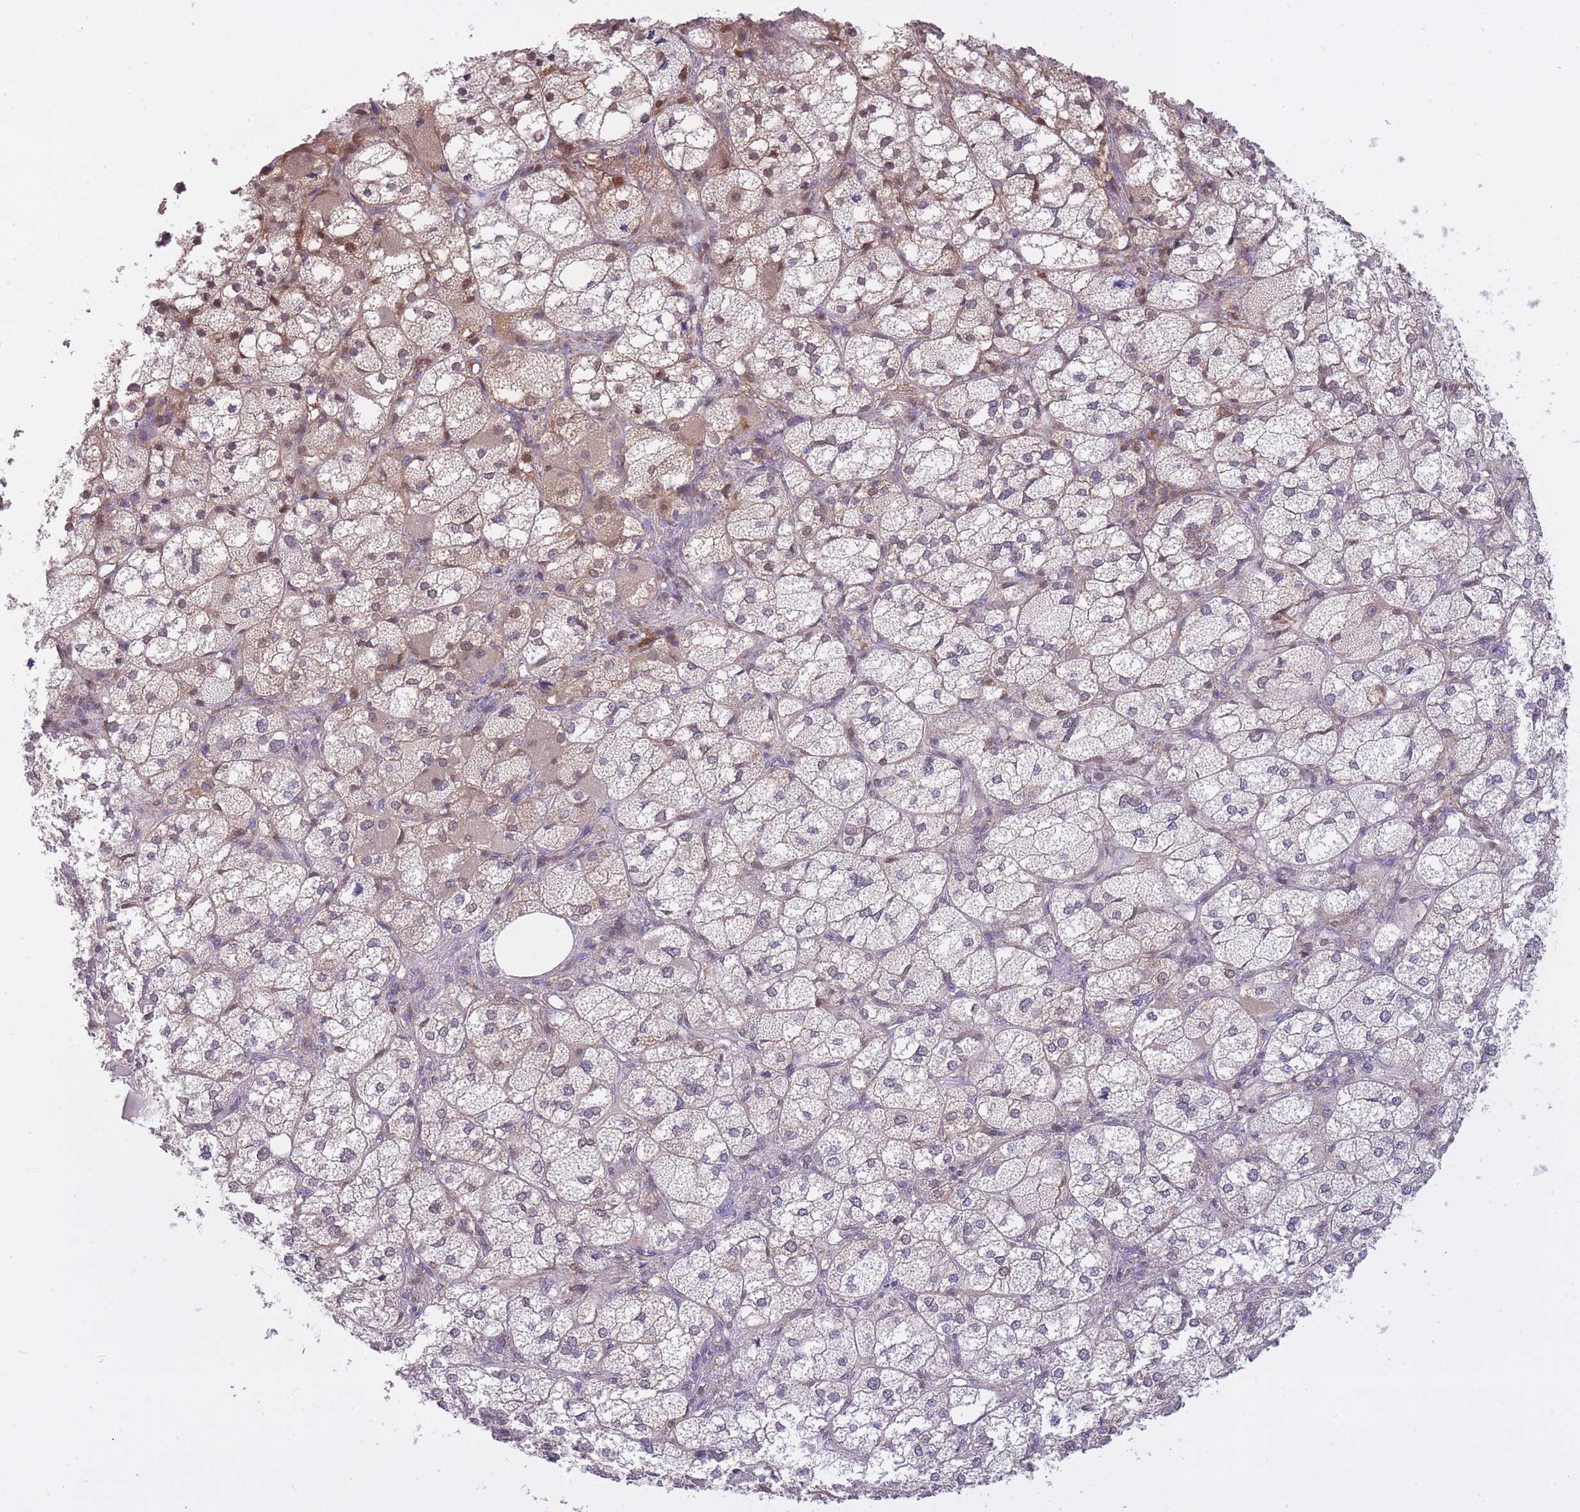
{"staining": {"intensity": "moderate", "quantity": "25%-75%", "location": "cytoplasmic/membranous,nuclear"}, "tissue": "adrenal gland", "cell_type": "Glandular cells", "image_type": "normal", "snomed": [{"axis": "morphology", "description": "Normal tissue, NOS"}, {"axis": "topography", "description": "Adrenal gland"}], "caption": "Immunohistochemical staining of normal human adrenal gland displays moderate cytoplasmic/membranous,nuclear protein expression in approximately 25%-75% of glandular cells.", "gene": "CXorf38", "patient": {"sex": "female", "age": 61}}